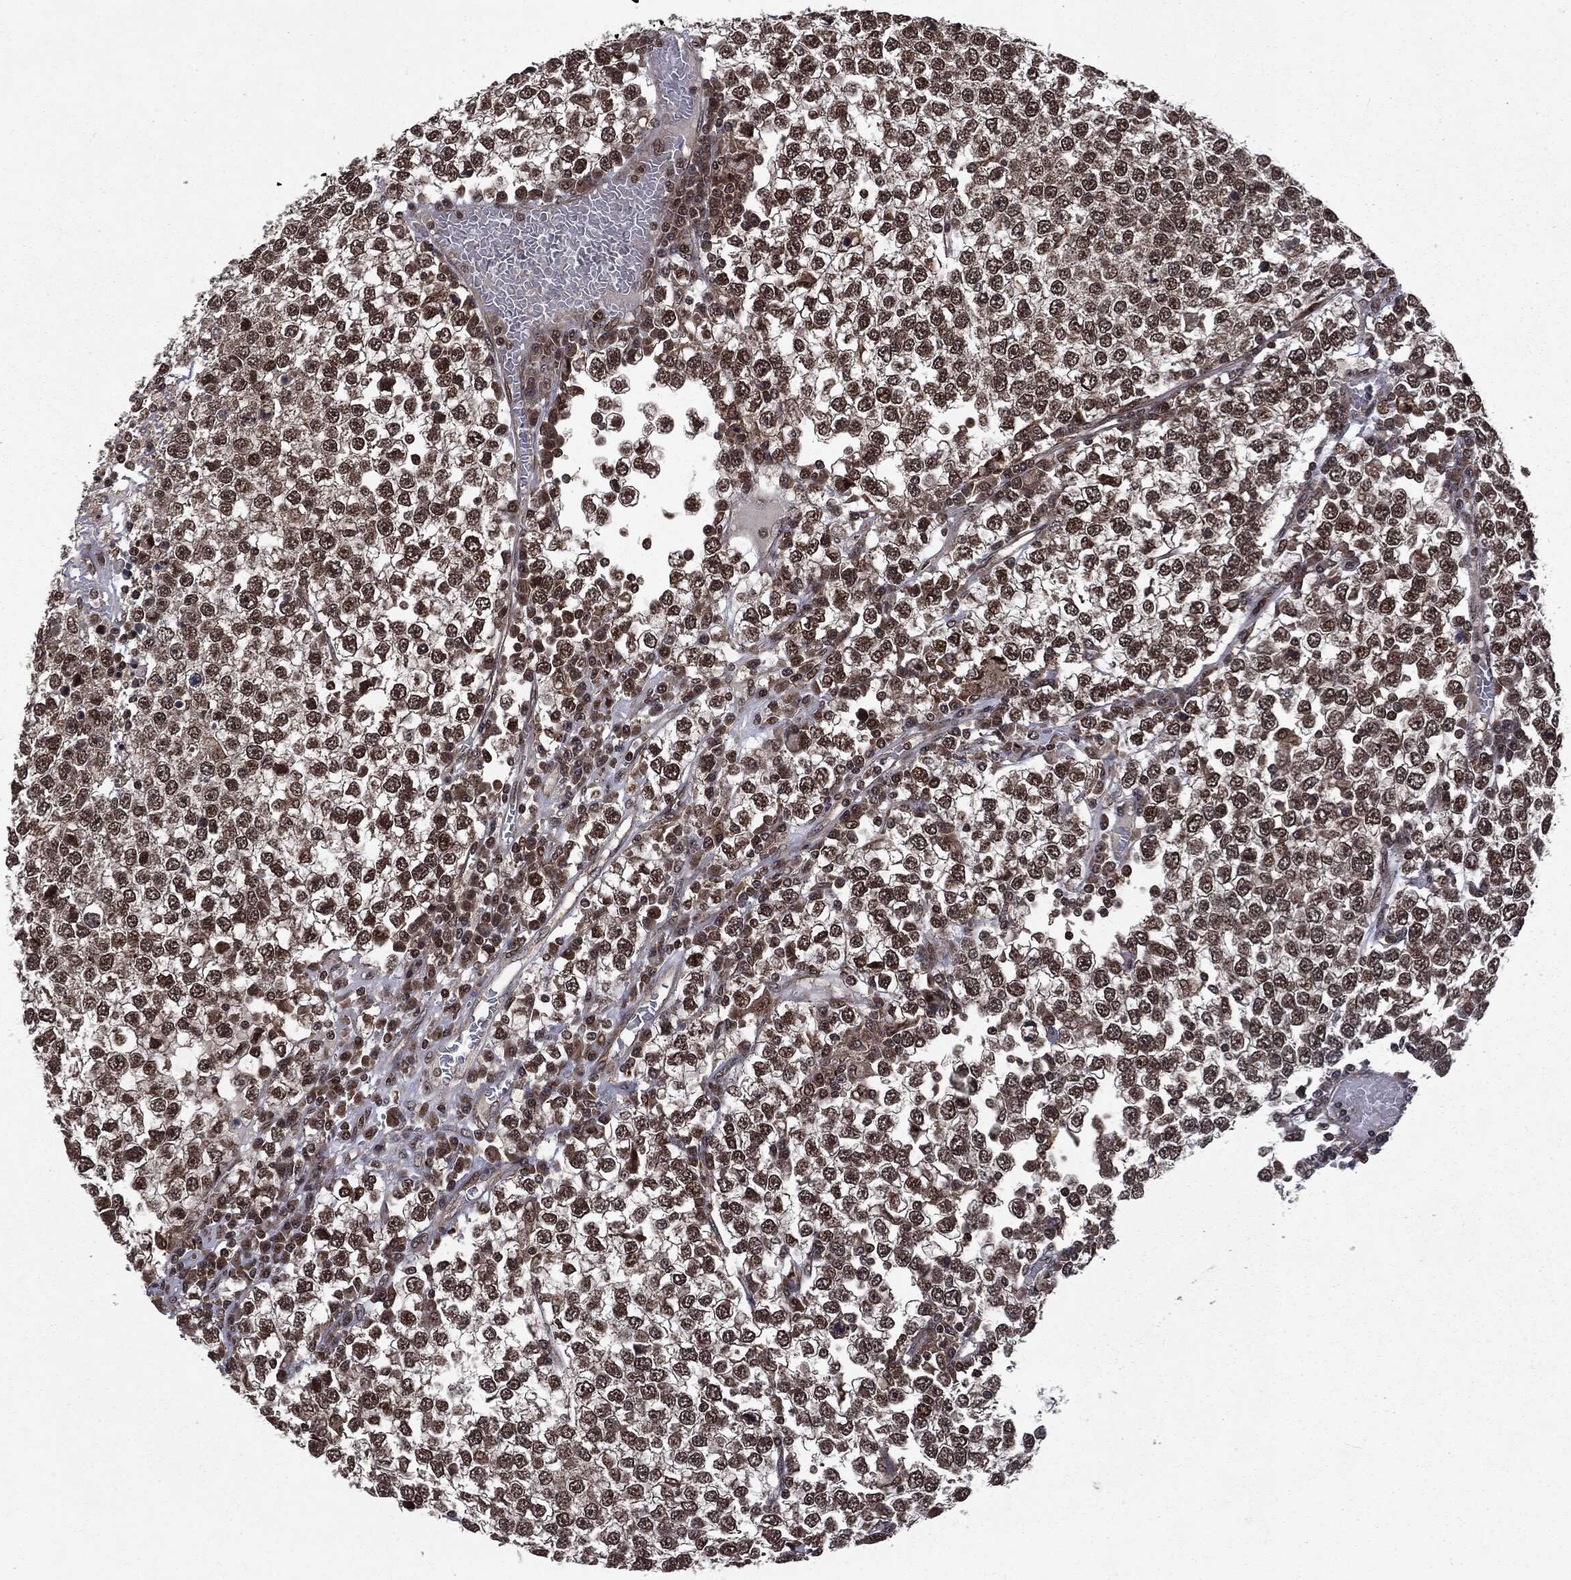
{"staining": {"intensity": "moderate", "quantity": ">75%", "location": "nuclear"}, "tissue": "testis cancer", "cell_type": "Tumor cells", "image_type": "cancer", "snomed": [{"axis": "morphology", "description": "Seminoma, NOS"}, {"axis": "topography", "description": "Testis"}], "caption": "High-magnification brightfield microscopy of testis seminoma stained with DAB (3,3'-diaminobenzidine) (brown) and counterstained with hematoxylin (blue). tumor cells exhibit moderate nuclear staining is present in approximately>75% of cells.", "gene": "STAU2", "patient": {"sex": "male", "age": 65}}